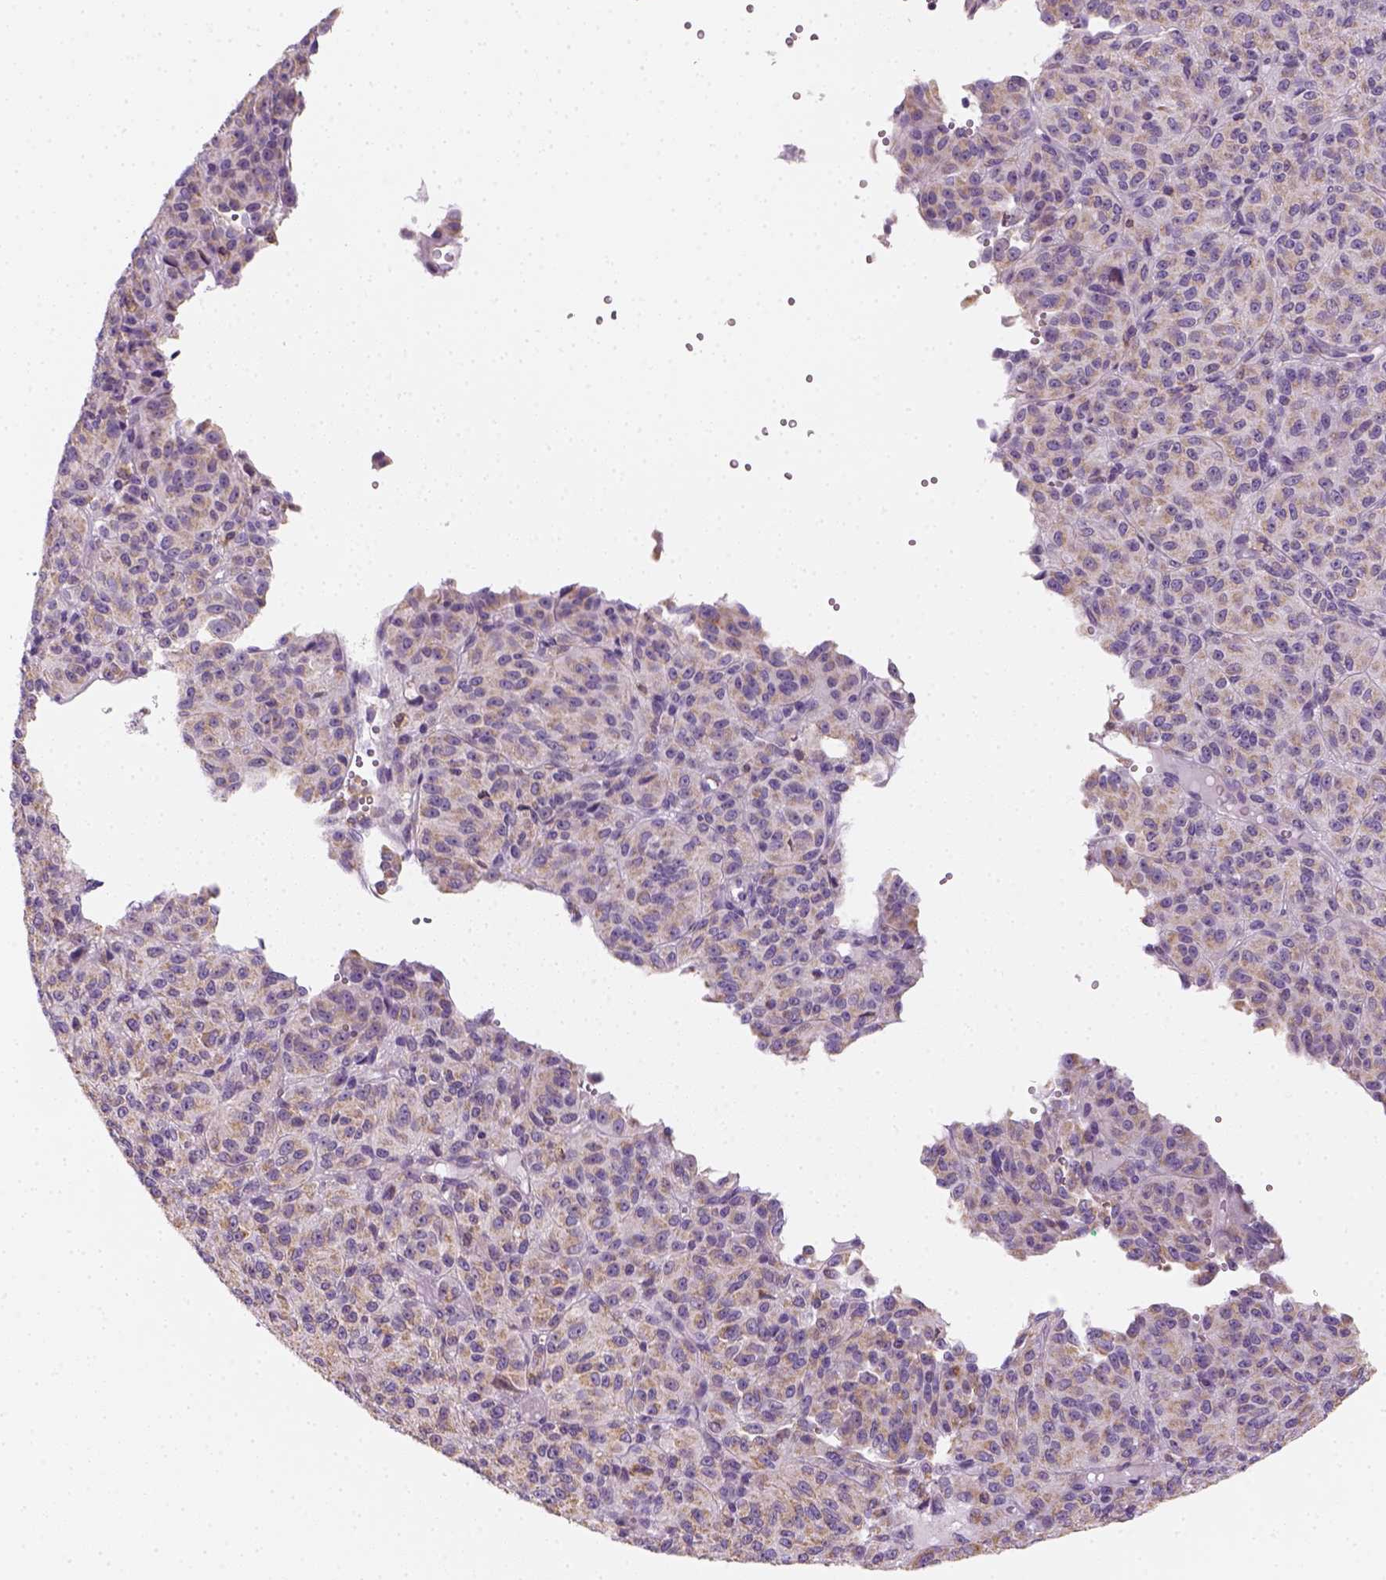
{"staining": {"intensity": "weak", "quantity": "25%-75%", "location": "cytoplasmic/membranous"}, "tissue": "melanoma", "cell_type": "Tumor cells", "image_type": "cancer", "snomed": [{"axis": "morphology", "description": "Malignant melanoma, Metastatic site"}, {"axis": "topography", "description": "Brain"}], "caption": "Immunohistochemistry micrograph of malignant melanoma (metastatic site) stained for a protein (brown), which displays low levels of weak cytoplasmic/membranous positivity in approximately 25%-75% of tumor cells.", "gene": "AWAT2", "patient": {"sex": "female", "age": 56}}